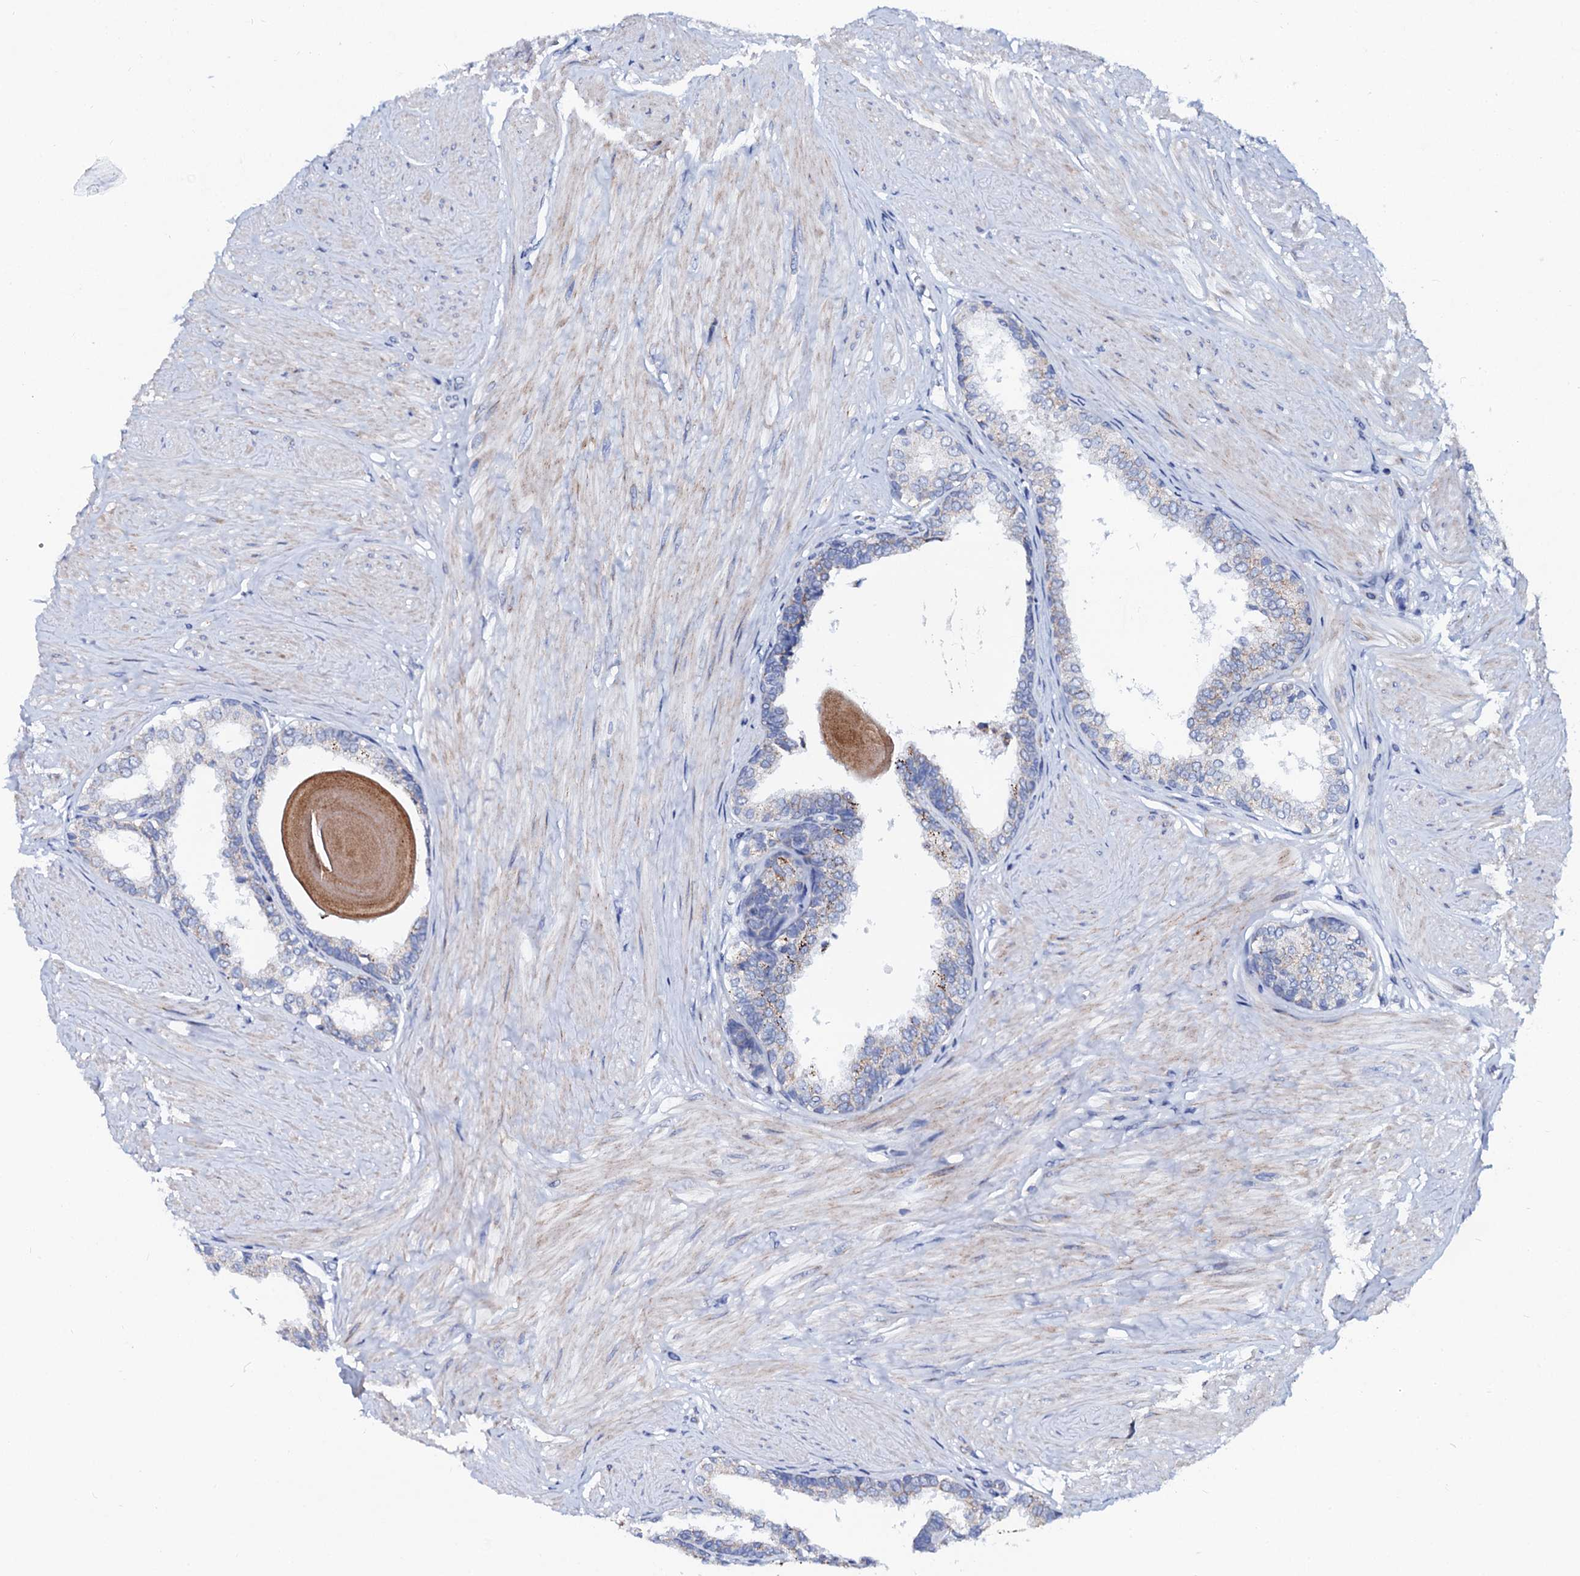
{"staining": {"intensity": "moderate", "quantity": "25%-75%", "location": "cytoplasmic/membranous"}, "tissue": "prostate", "cell_type": "Glandular cells", "image_type": "normal", "snomed": [{"axis": "morphology", "description": "Normal tissue, NOS"}, {"axis": "topography", "description": "Prostate"}], "caption": "Unremarkable prostate was stained to show a protein in brown. There is medium levels of moderate cytoplasmic/membranous positivity in about 25%-75% of glandular cells. The staining was performed using DAB (3,3'-diaminobenzidine) to visualize the protein expression in brown, while the nuclei were stained in blue with hematoxylin (Magnification: 20x).", "gene": "SLC37A4", "patient": {"sex": "male", "age": 48}}